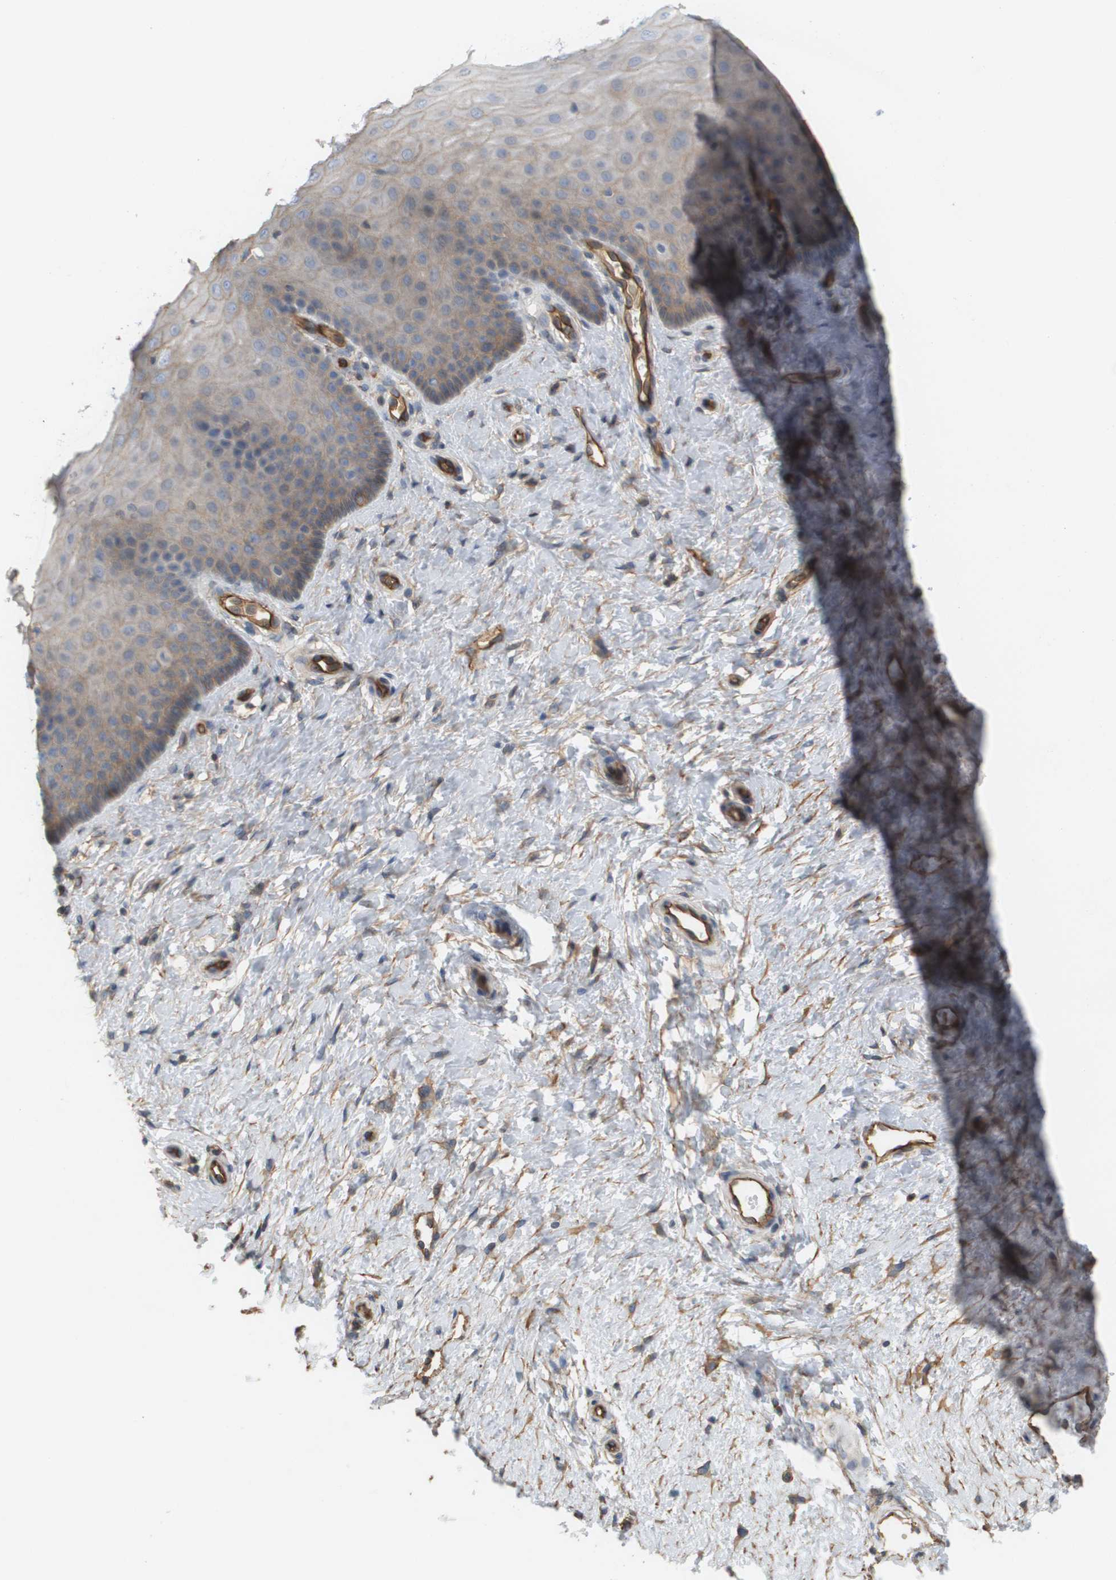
{"staining": {"intensity": "moderate", "quantity": ">75%", "location": "cytoplasmic/membranous"}, "tissue": "cervix", "cell_type": "Glandular cells", "image_type": "normal", "snomed": [{"axis": "morphology", "description": "Normal tissue, NOS"}, {"axis": "topography", "description": "Cervix"}], "caption": "Moderate cytoplasmic/membranous protein positivity is present in approximately >75% of glandular cells in cervix. Immunohistochemistry (ihc) stains the protein of interest in brown and the nuclei are stained blue.", "gene": "SGMS2", "patient": {"sex": "female", "age": 55}}